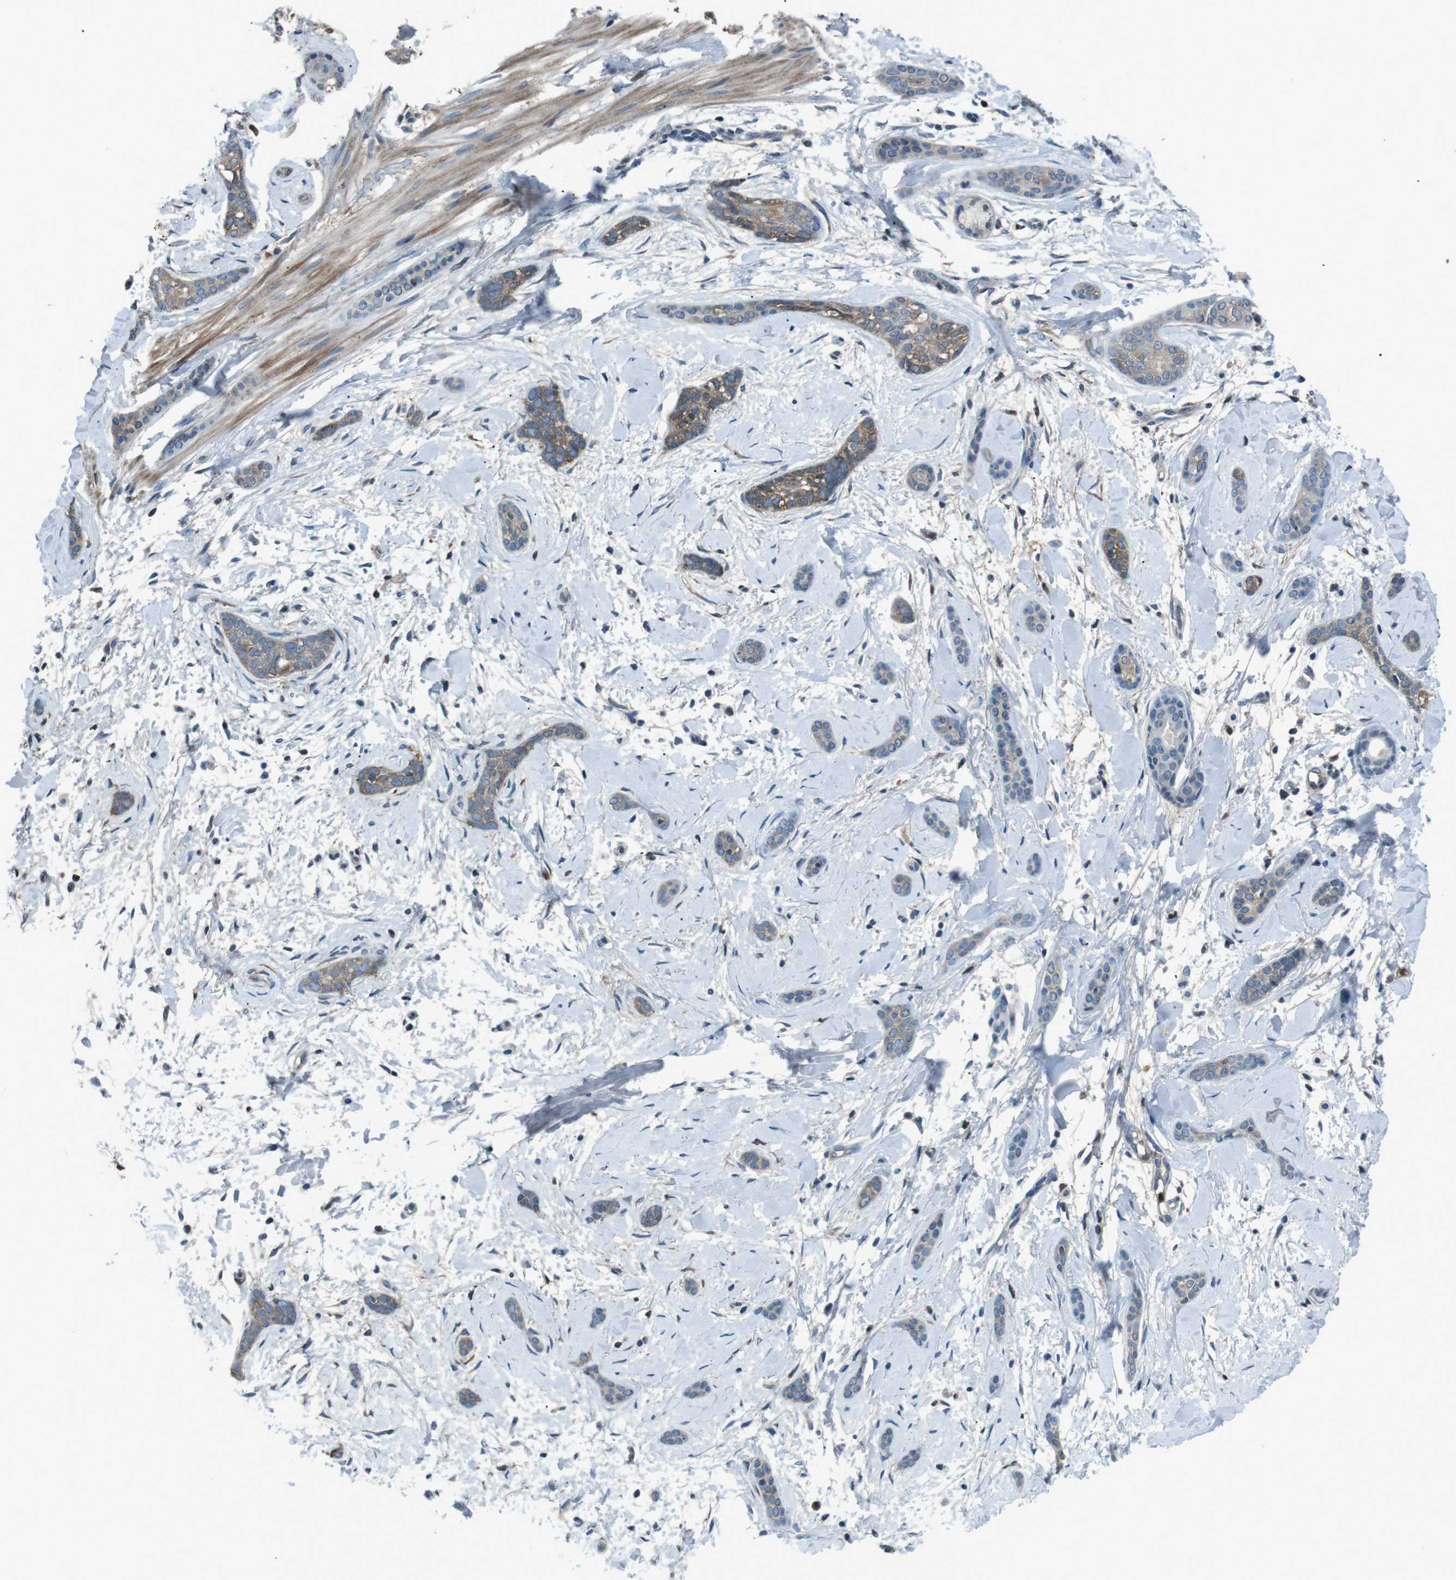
{"staining": {"intensity": "moderate", "quantity": ">75%", "location": "cytoplasmic/membranous"}, "tissue": "skin cancer", "cell_type": "Tumor cells", "image_type": "cancer", "snomed": [{"axis": "morphology", "description": "Basal cell carcinoma"}, {"axis": "morphology", "description": "Adnexal tumor, benign"}, {"axis": "topography", "description": "Skin"}], "caption": "A brown stain labels moderate cytoplasmic/membranous staining of a protein in skin benign adnexal tumor tumor cells.", "gene": "UGT1A6", "patient": {"sex": "female", "age": 42}}